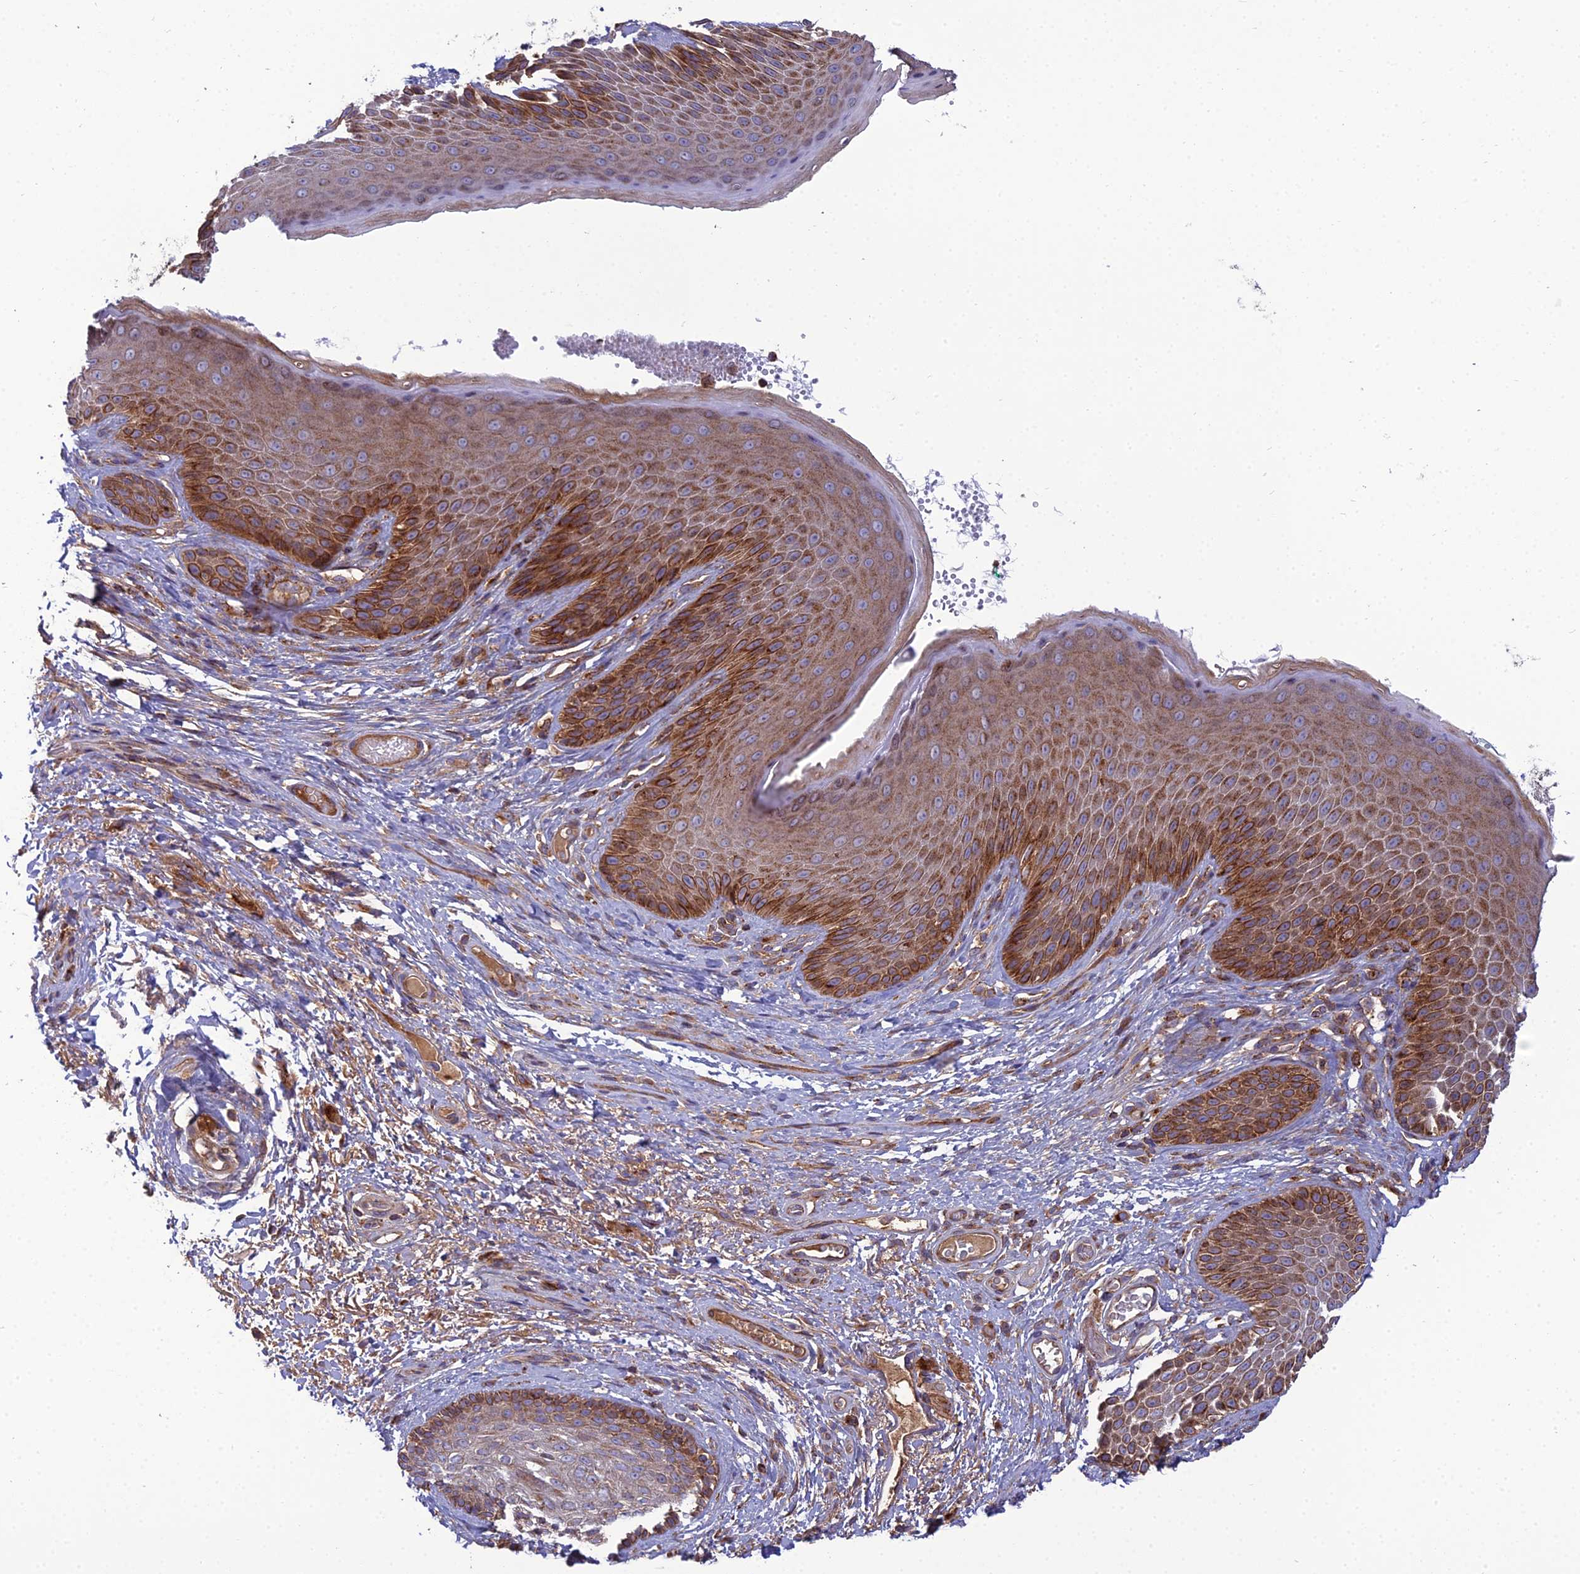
{"staining": {"intensity": "strong", "quantity": ">75%", "location": "cytoplasmic/membranous"}, "tissue": "skin", "cell_type": "Epidermal cells", "image_type": "normal", "snomed": [{"axis": "morphology", "description": "Normal tissue, NOS"}, {"axis": "topography", "description": "Anal"}], "caption": "Immunohistochemical staining of unremarkable human skin exhibits high levels of strong cytoplasmic/membranous expression in approximately >75% of epidermal cells. (DAB IHC, brown staining for protein, blue staining for nuclei).", "gene": "LNPEP", "patient": {"sex": "male", "age": 74}}